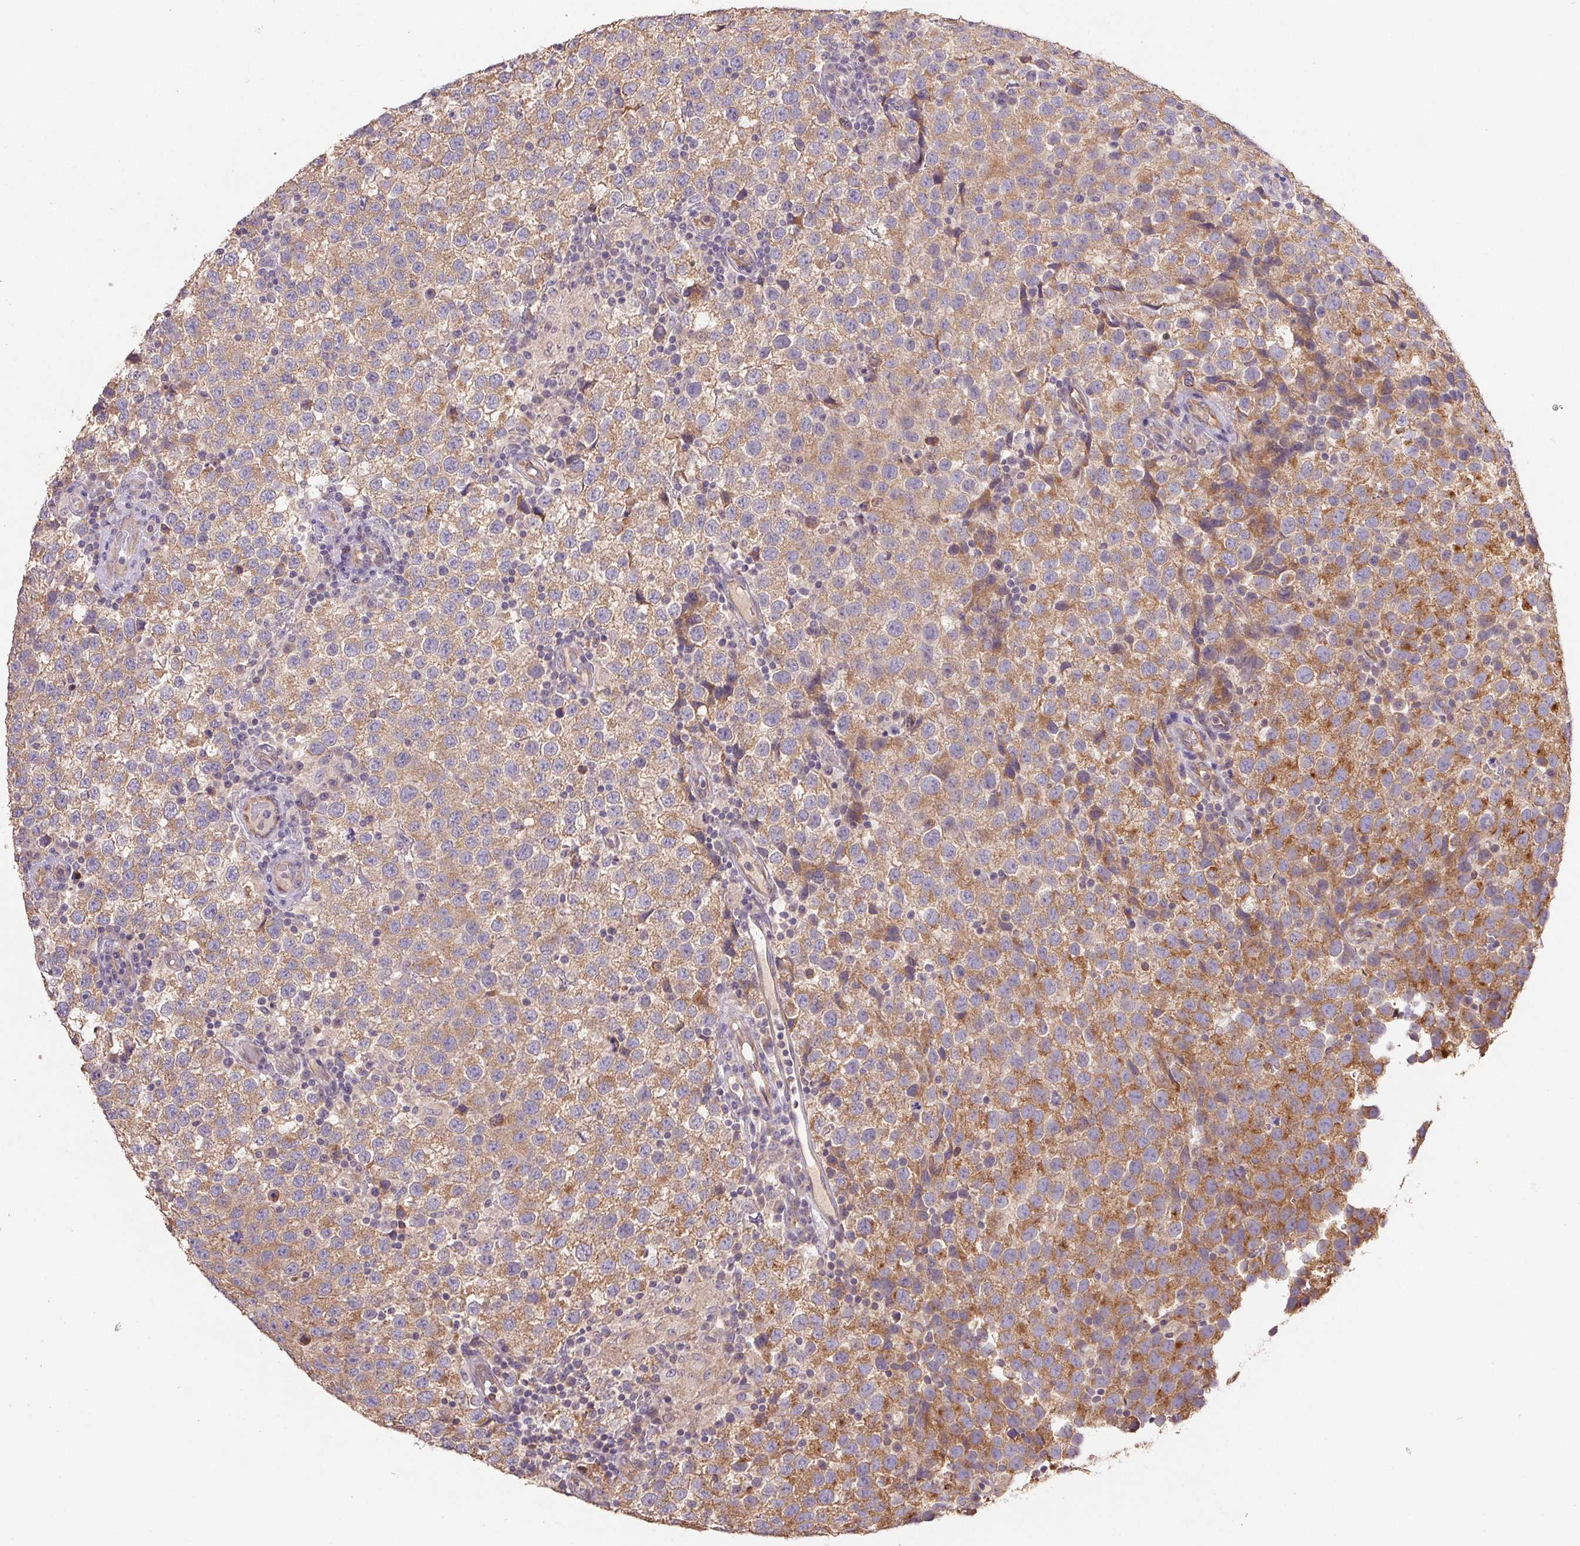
{"staining": {"intensity": "moderate", "quantity": ">75%", "location": "cytoplasmic/membranous"}, "tissue": "testis cancer", "cell_type": "Tumor cells", "image_type": "cancer", "snomed": [{"axis": "morphology", "description": "Seminoma, NOS"}, {"axis": "topography", "description": "Testis"}], "caption": "Moderate cytoplasmic/membranous protein expression is identified in about >75% of tumor cells in seminoma (testis).", "gene": "RAB11A", "patient": {"sex": "male", "age": 34}}